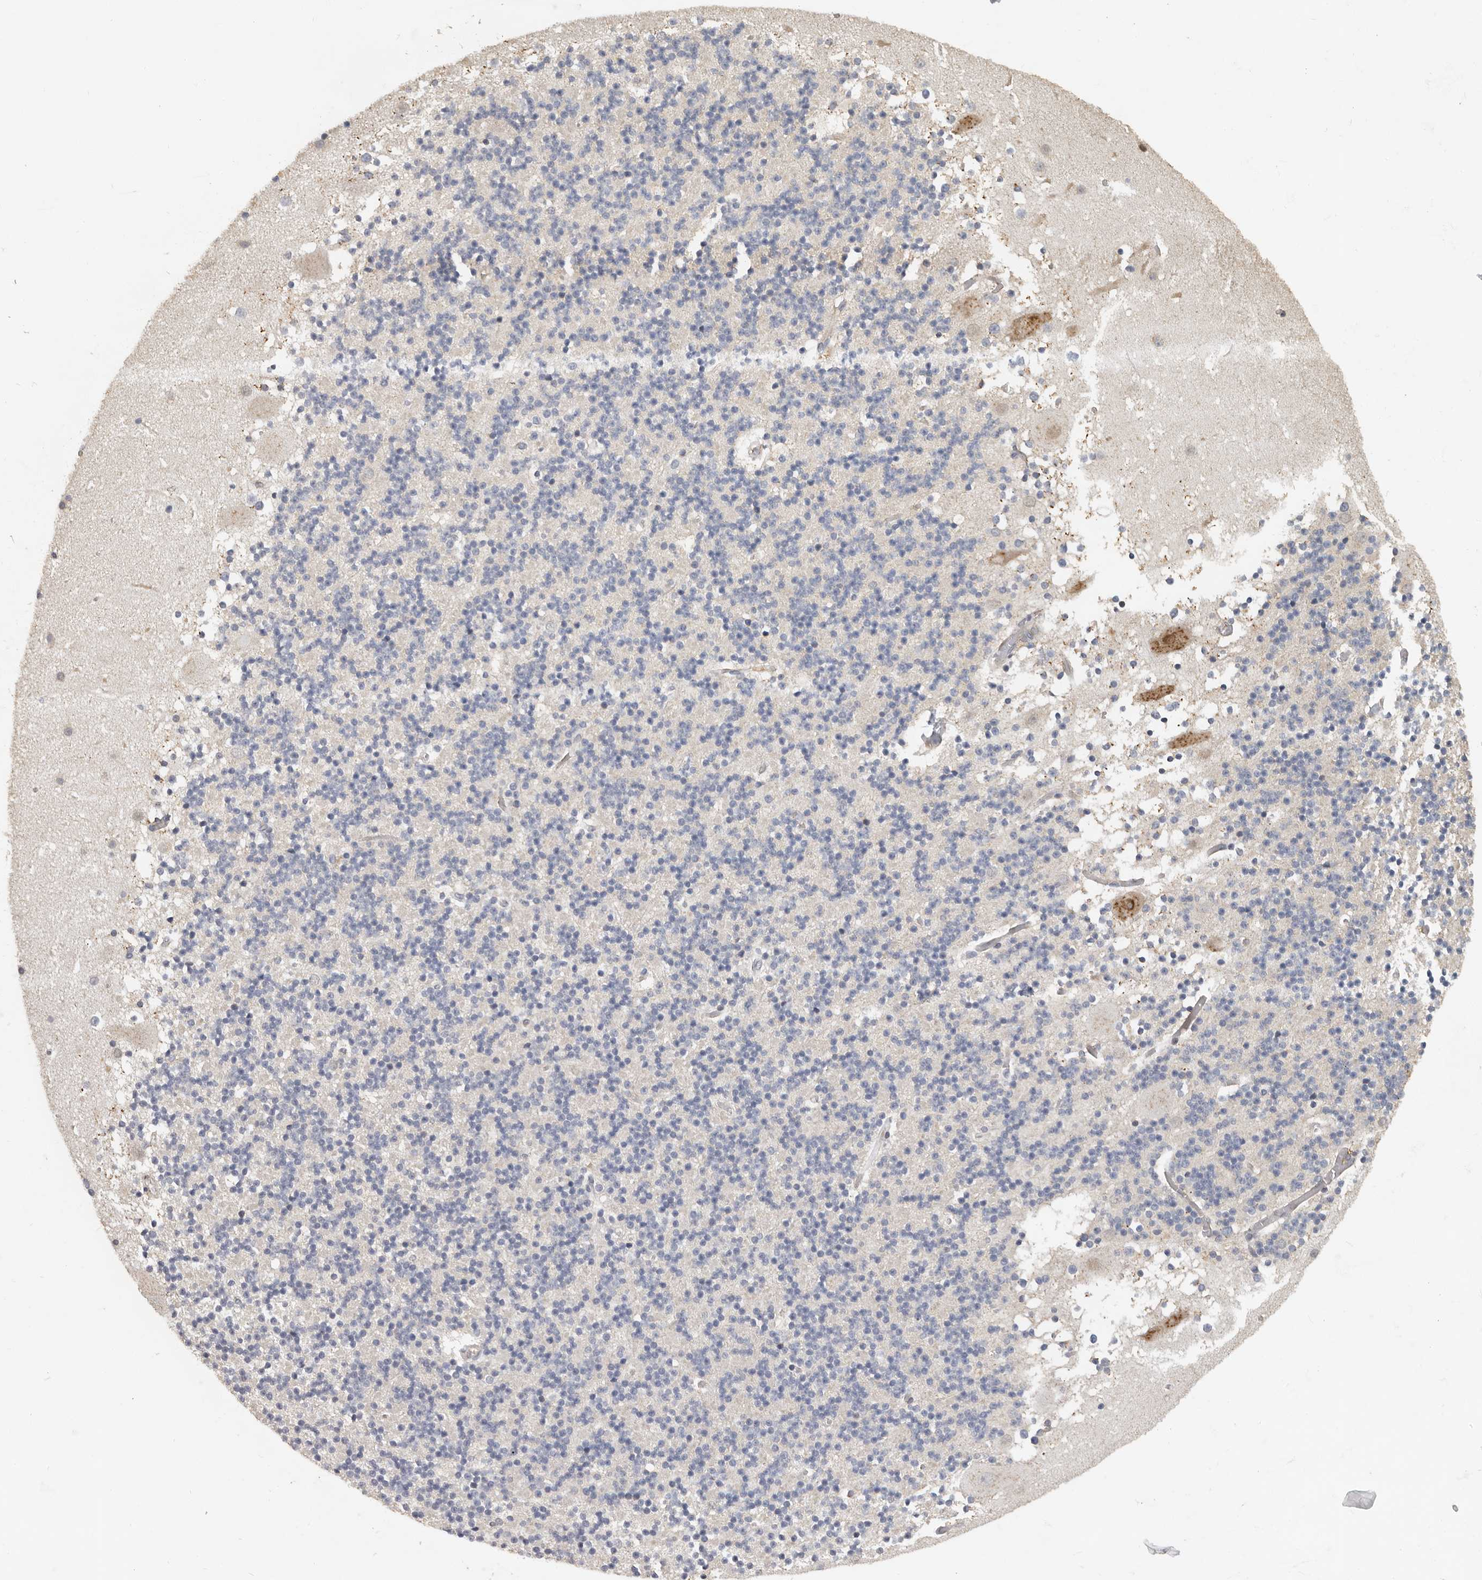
{"staining": {"intensity": "negative", "quantity": "none", "location": "none"}, "tissue": "cerebellum", "cell_type": "Cells in granular layer", "image_type": "normal", "snomed": [{"axis": "morphology", "description": "Normal tissue, NOS"}, {"axis": "topography", "description": "Cerebellum"}], "caption": "This is an immunohistochemistry (IHC) histopathology image of unremarkable human cerebellum. There is no staining in cells in granular layer.", "gene": "HENMT1", "patient": {"sex": "male", "age": 57}}